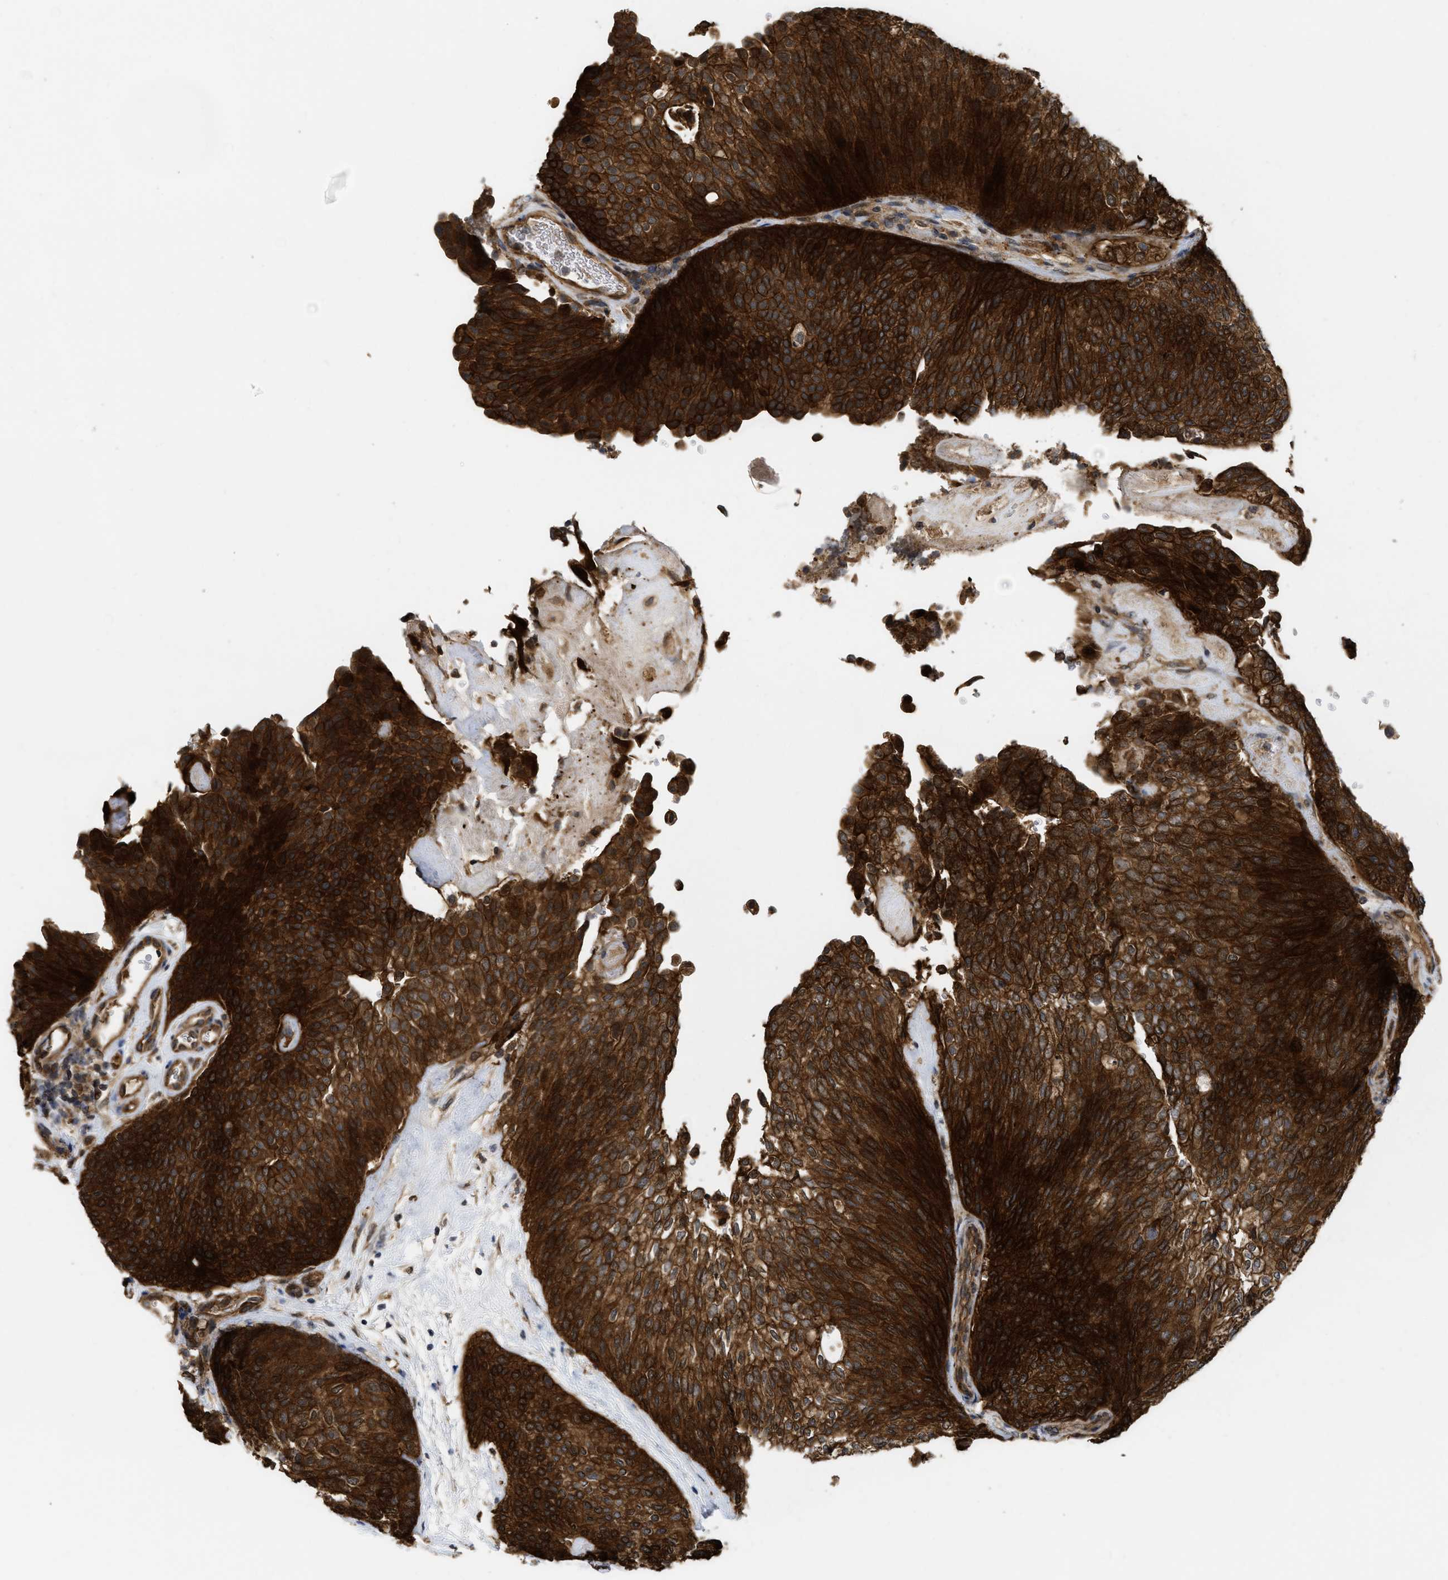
{"staining": {"intensity": "strong", "quantity": ">75%", "location": "cytoplasmic/membranous"}, "tissue": "urothelial cancer", "cell_type": "Tumor cells", "image_type": "cancer", "snomed": [{"axis": "morphology", "description": "Urothelial carcinoma, Low grade"}, {"axis": "topography", "description": "Urinary bladder"}], "caption": "Brown immunohistochemical staining in human urothelial cancer demonstrates strong cytoplasmic/membranous staining in about >75% of tumor cells.", "gene": "FZD6", "patient": {"sex": "female", "age": 79}}